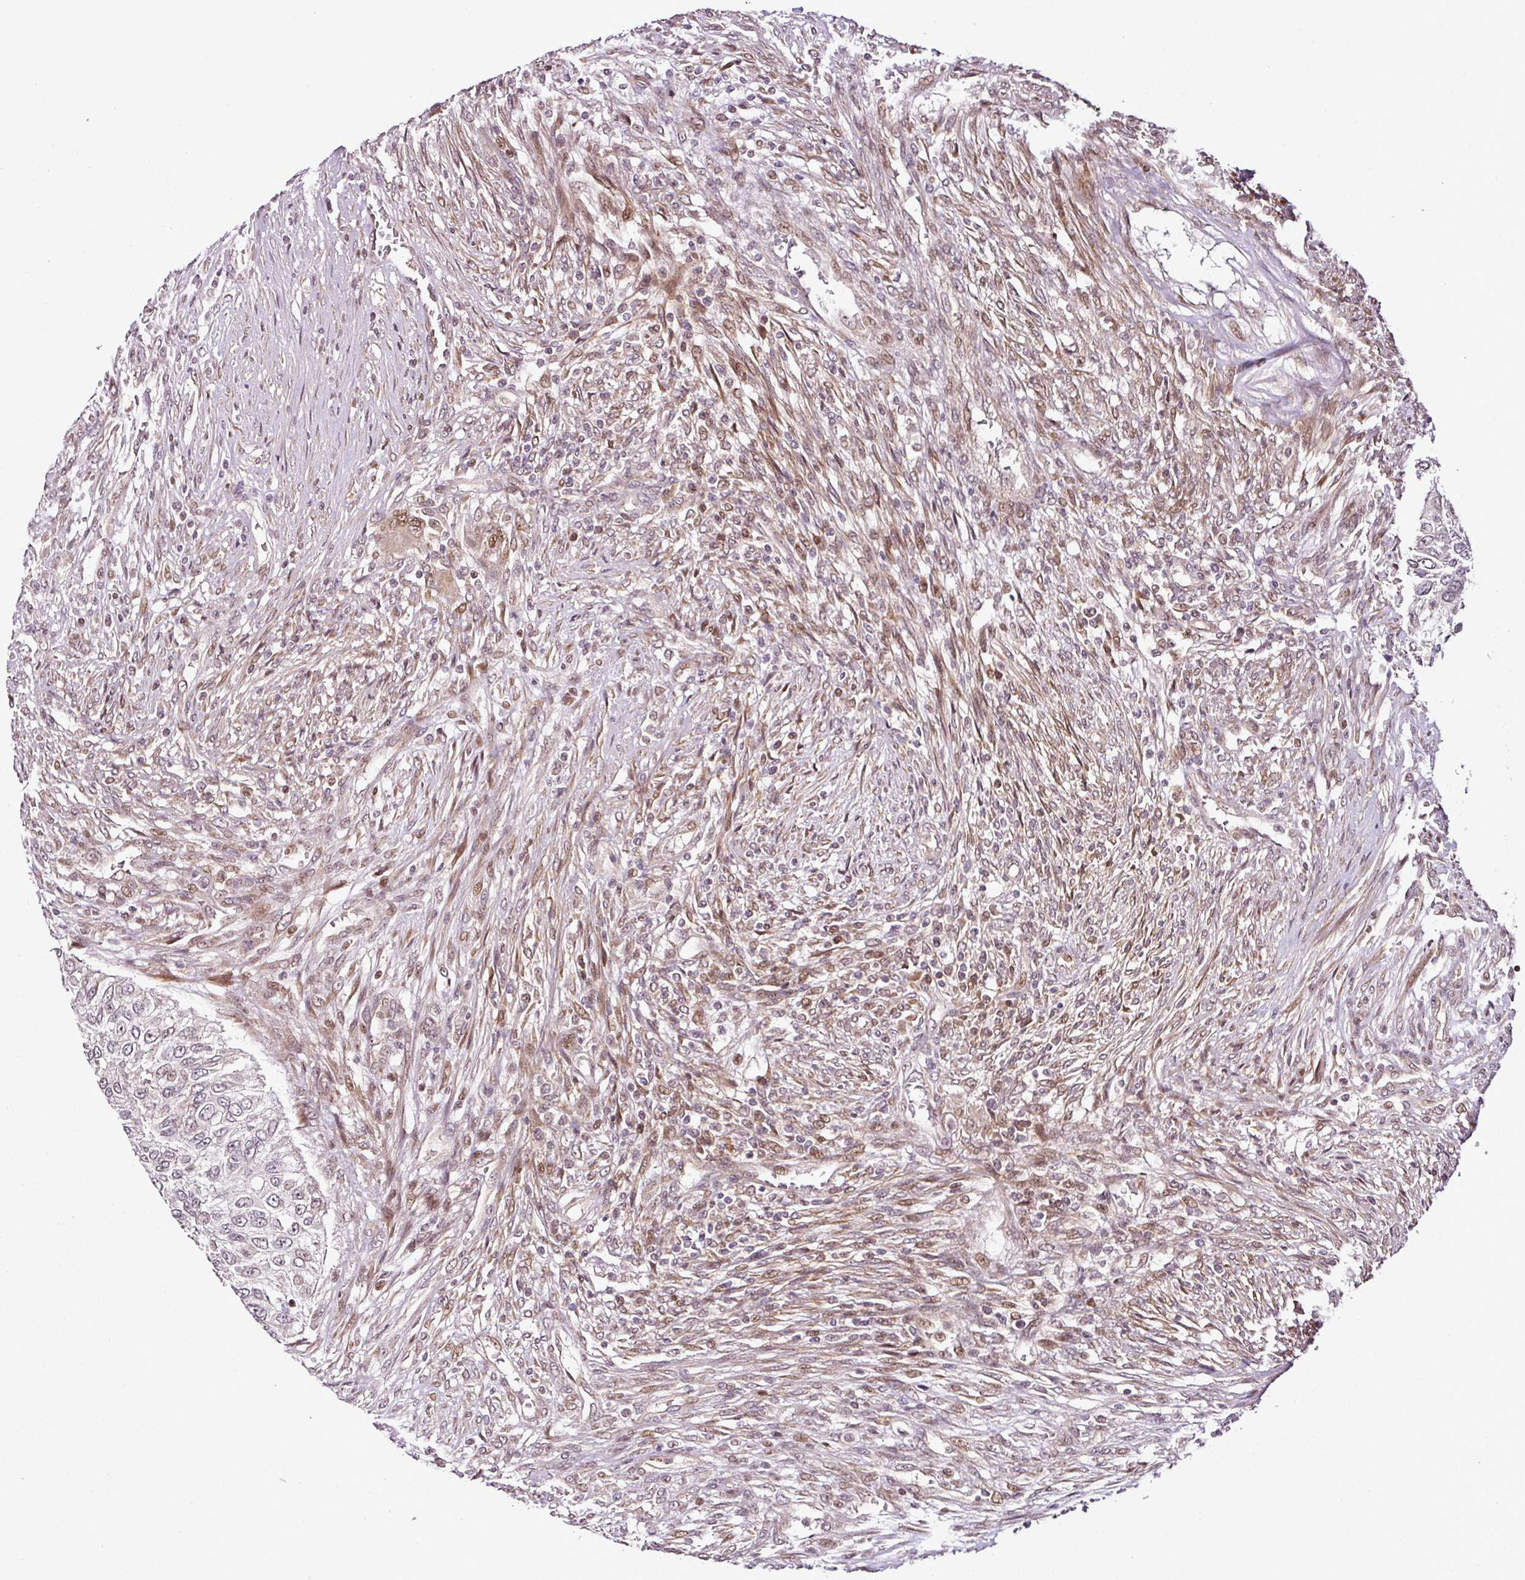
{"staining": {"intensity": "negative", "quantity": "none", "location": "none"}, "tissue": "urothelial cancer", "cell_type": "Tumor cells", "image_type": "cancer", "snomed": [{"axis": "morphology", "description": "Urothelial carcinoma, High grade"}, {"axis": "topography", "description": "Urinary bladder"}], "caption": "Tumor cells show no significant staining in urothelial cancer.", "gene": "COPRS", "patient": {"sex": "female", "age": 60}}